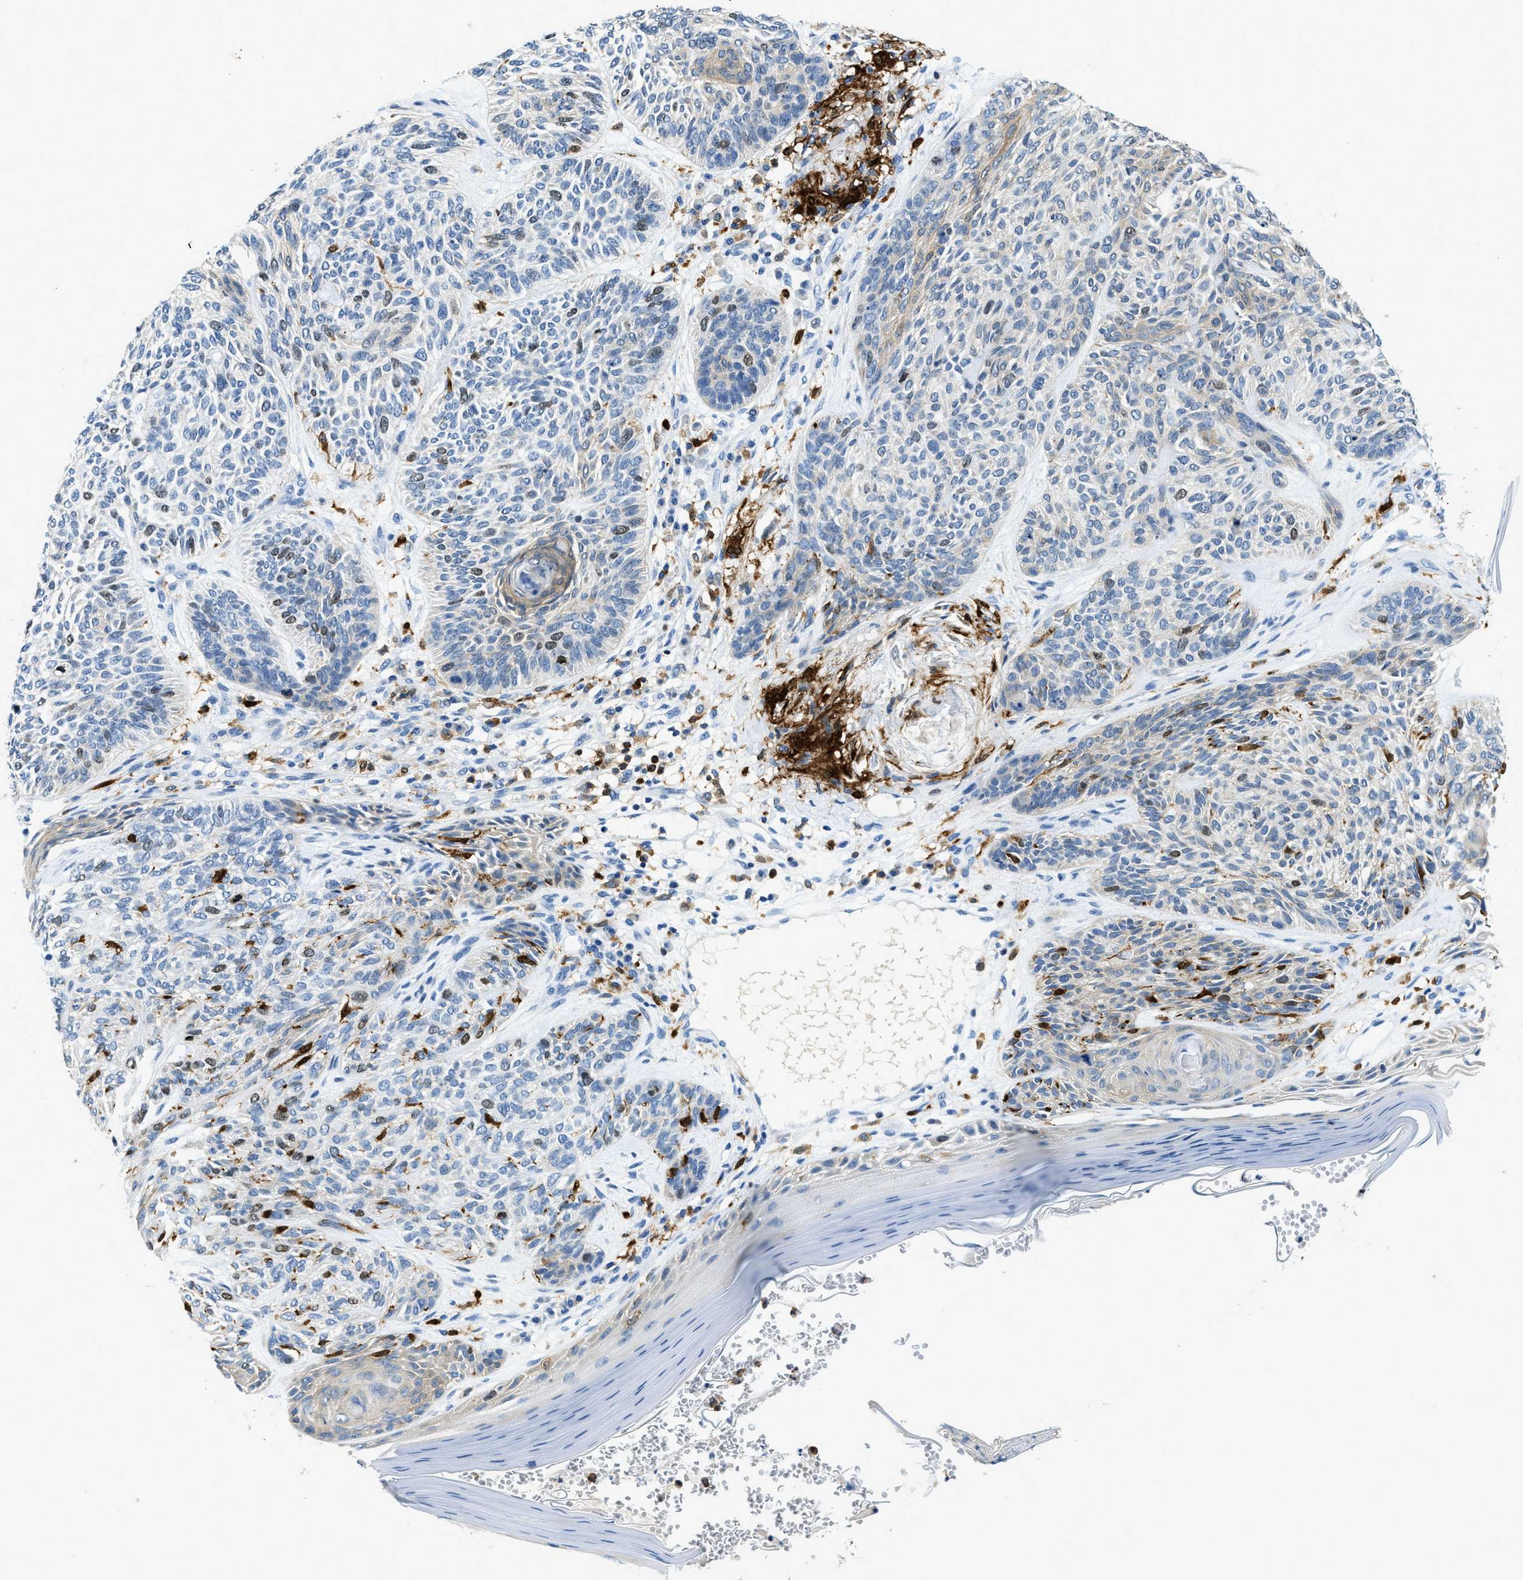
{"staining": {"intensity": "weak", "quantity": "<25%", "location": "nuclear"}, "tissue": "skin cancer", "cell_type": "Tumor cells", "image_type": "cancer", "snomed": [{"axis": "morphology", "description": "Basal cell carcinoma"}, {"axis": "topography", "description": "Skin"}], "caption": "A high-resolution histopathology image shows immunohistochemistry (IHC) staining of basal cell carcinoma (skin), which reveals no significant expression in tumor cells.", "gene": "CAPG", "patient": {"sex": "male", "age": 55}}